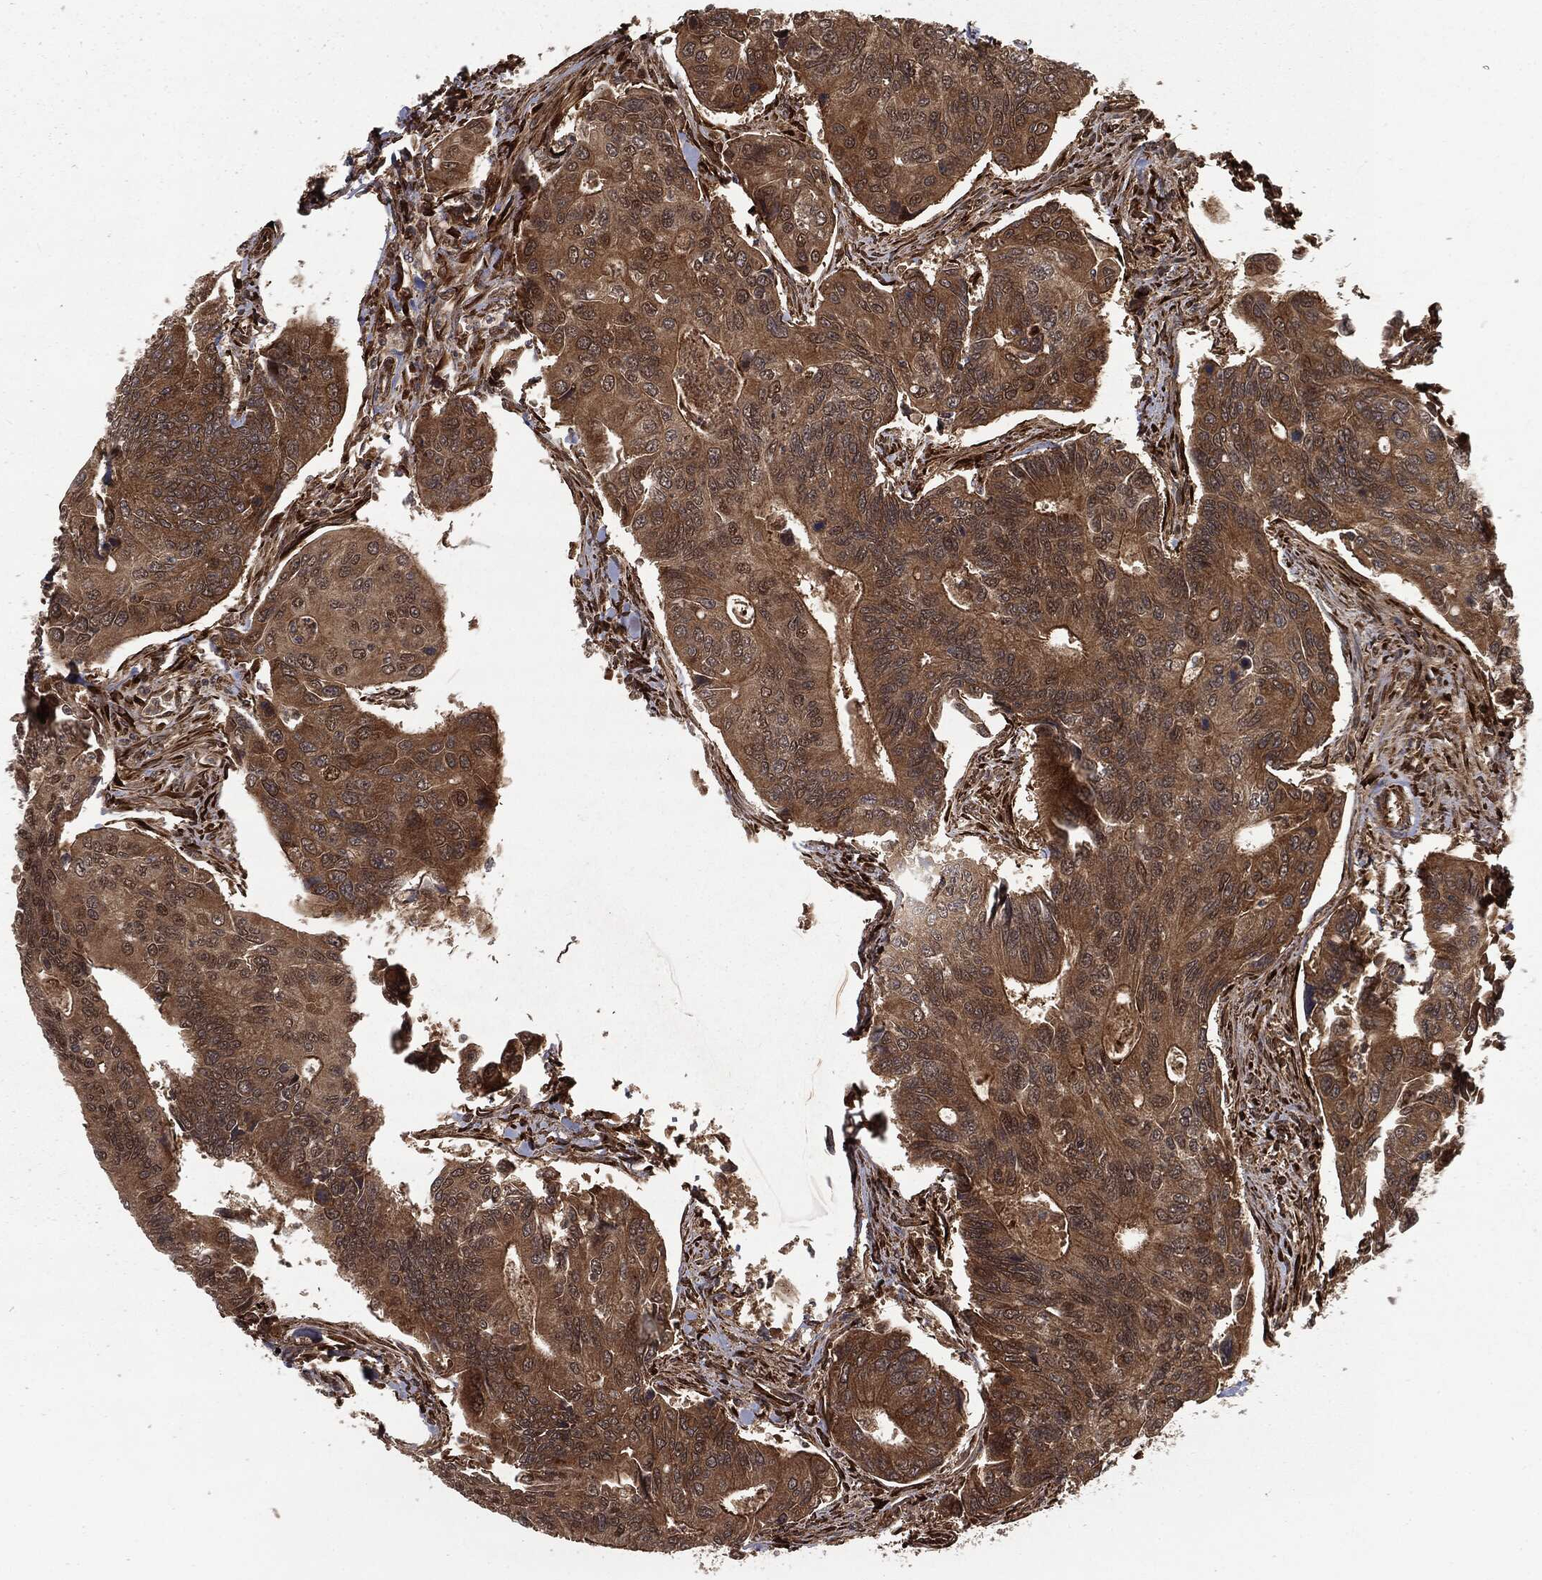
{"staining": {"intensity": "moderate", "quantity": ">75%", "location": "cytoplasmic/membranous"}, "tissue": "colorectal cancer", "cell_type": "Tumor cells", "image_type": "cancer", "snomed": [{"axis": "morphology", "description": "Adenocarcinoma, NOS"}, {"axis": "topography", "description": "Colon"}], "caption": "Tumor cells show moderate cytoplasmic/membranous expression in approximately >75% of cells in adenocarcinoma (colorectal). Ihc stains the protein of interest in brown and the nuclei are stained blue.", "gene": "RANBP9", "patient": {"sex": "female", "age": 67}}